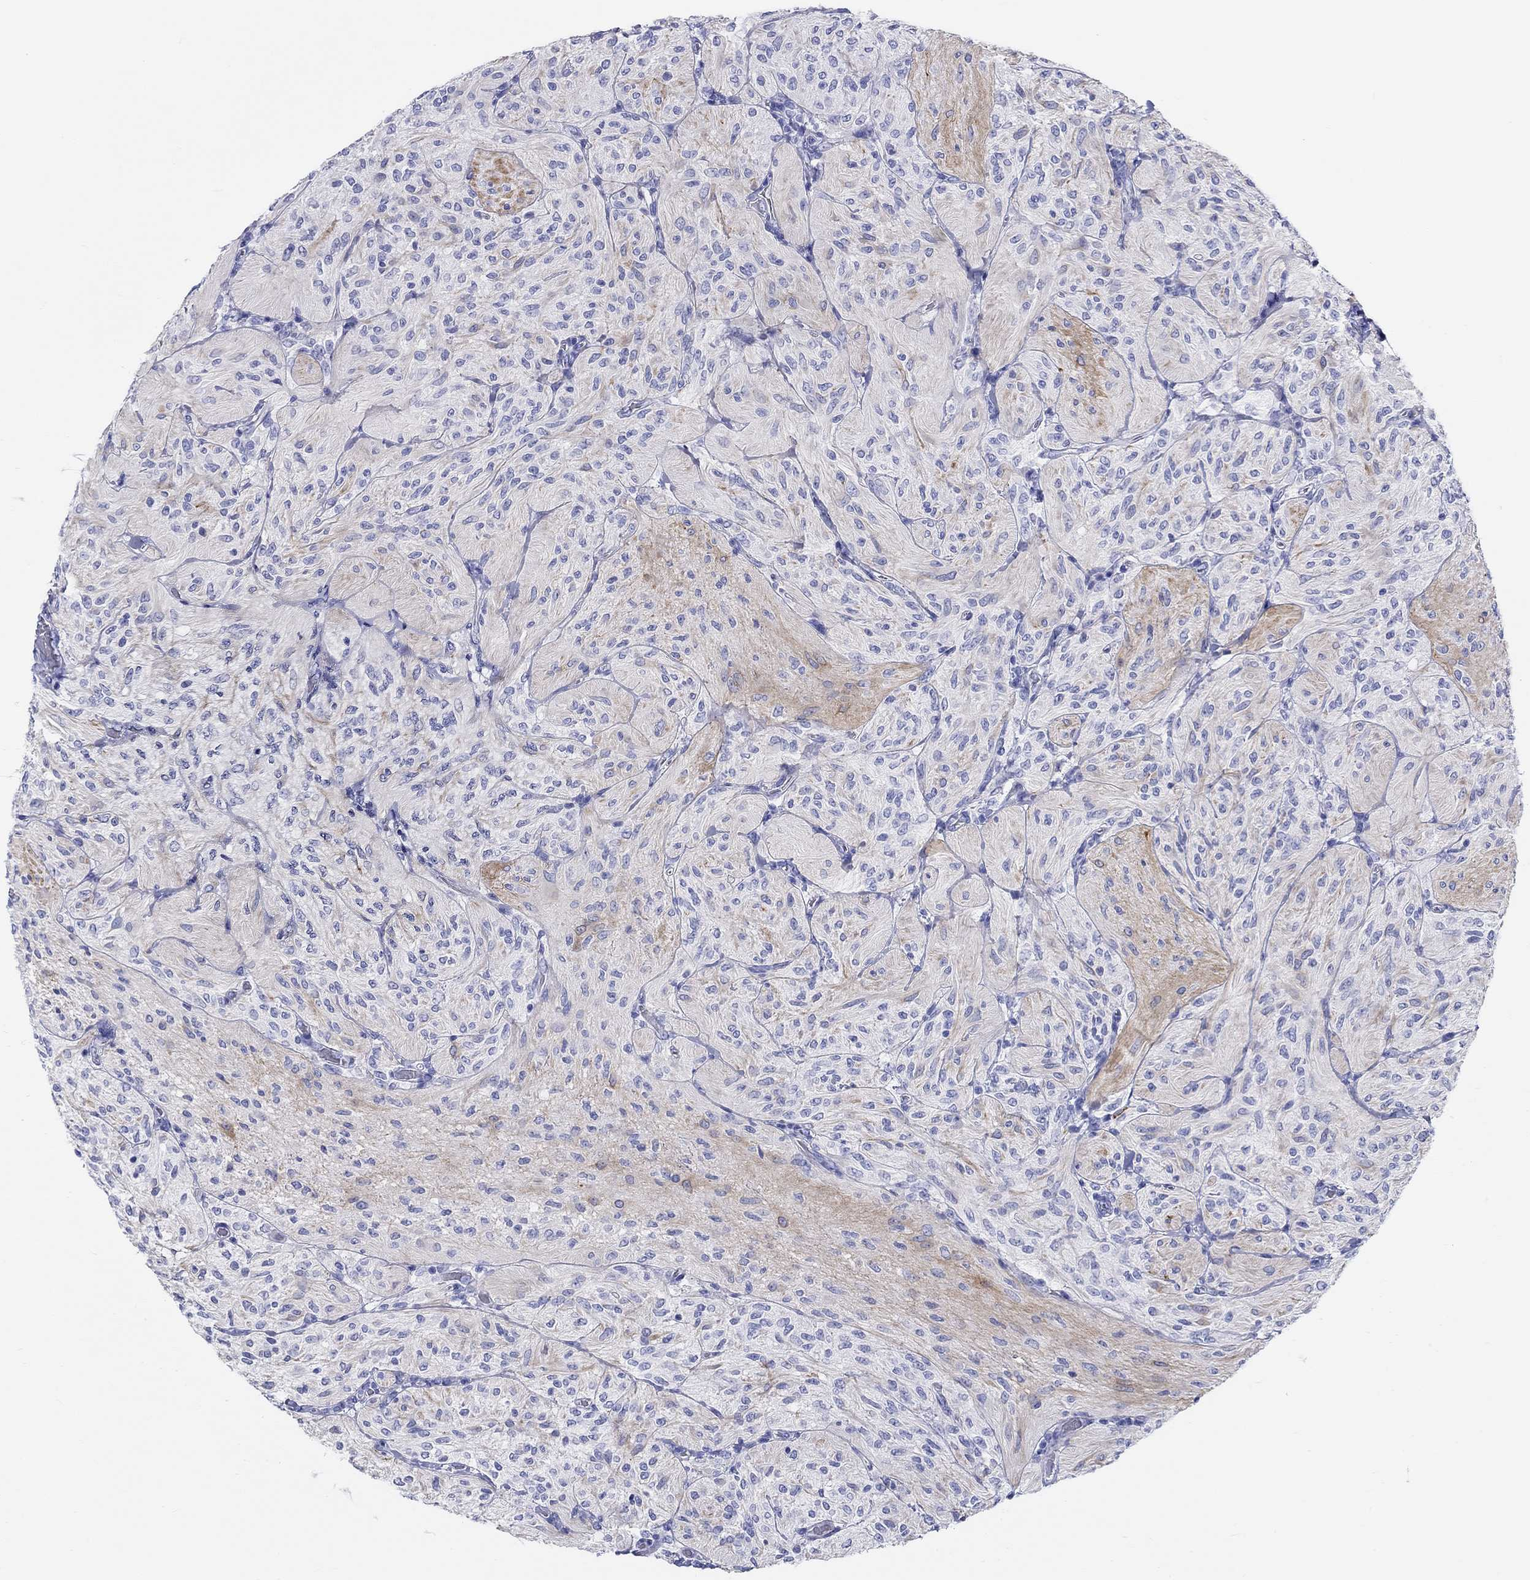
{"staining": {"intensity": "weak", "quantity": "25%-75%", "location": "cytoplasmic/membranous"}, "tissue": "glioma", "cell_type": "Tumor cells", "image_type": "cancer", "snomed": [{"axis": "morphology", "description": "Glioma, malignant, Low grade"}, {"axis": "topography", "description": "Brain"}], "caption": "DAB (3,3'-diaminobenzidine) immunohistochemical staining of human malignant glioma (low-grade) shows weak cytoplasmic/membranous protein positivity in approximately 25%-75% of tumor cells.", "gene": "CRYGS", "patient": {"sex": "male", "age": 3}}